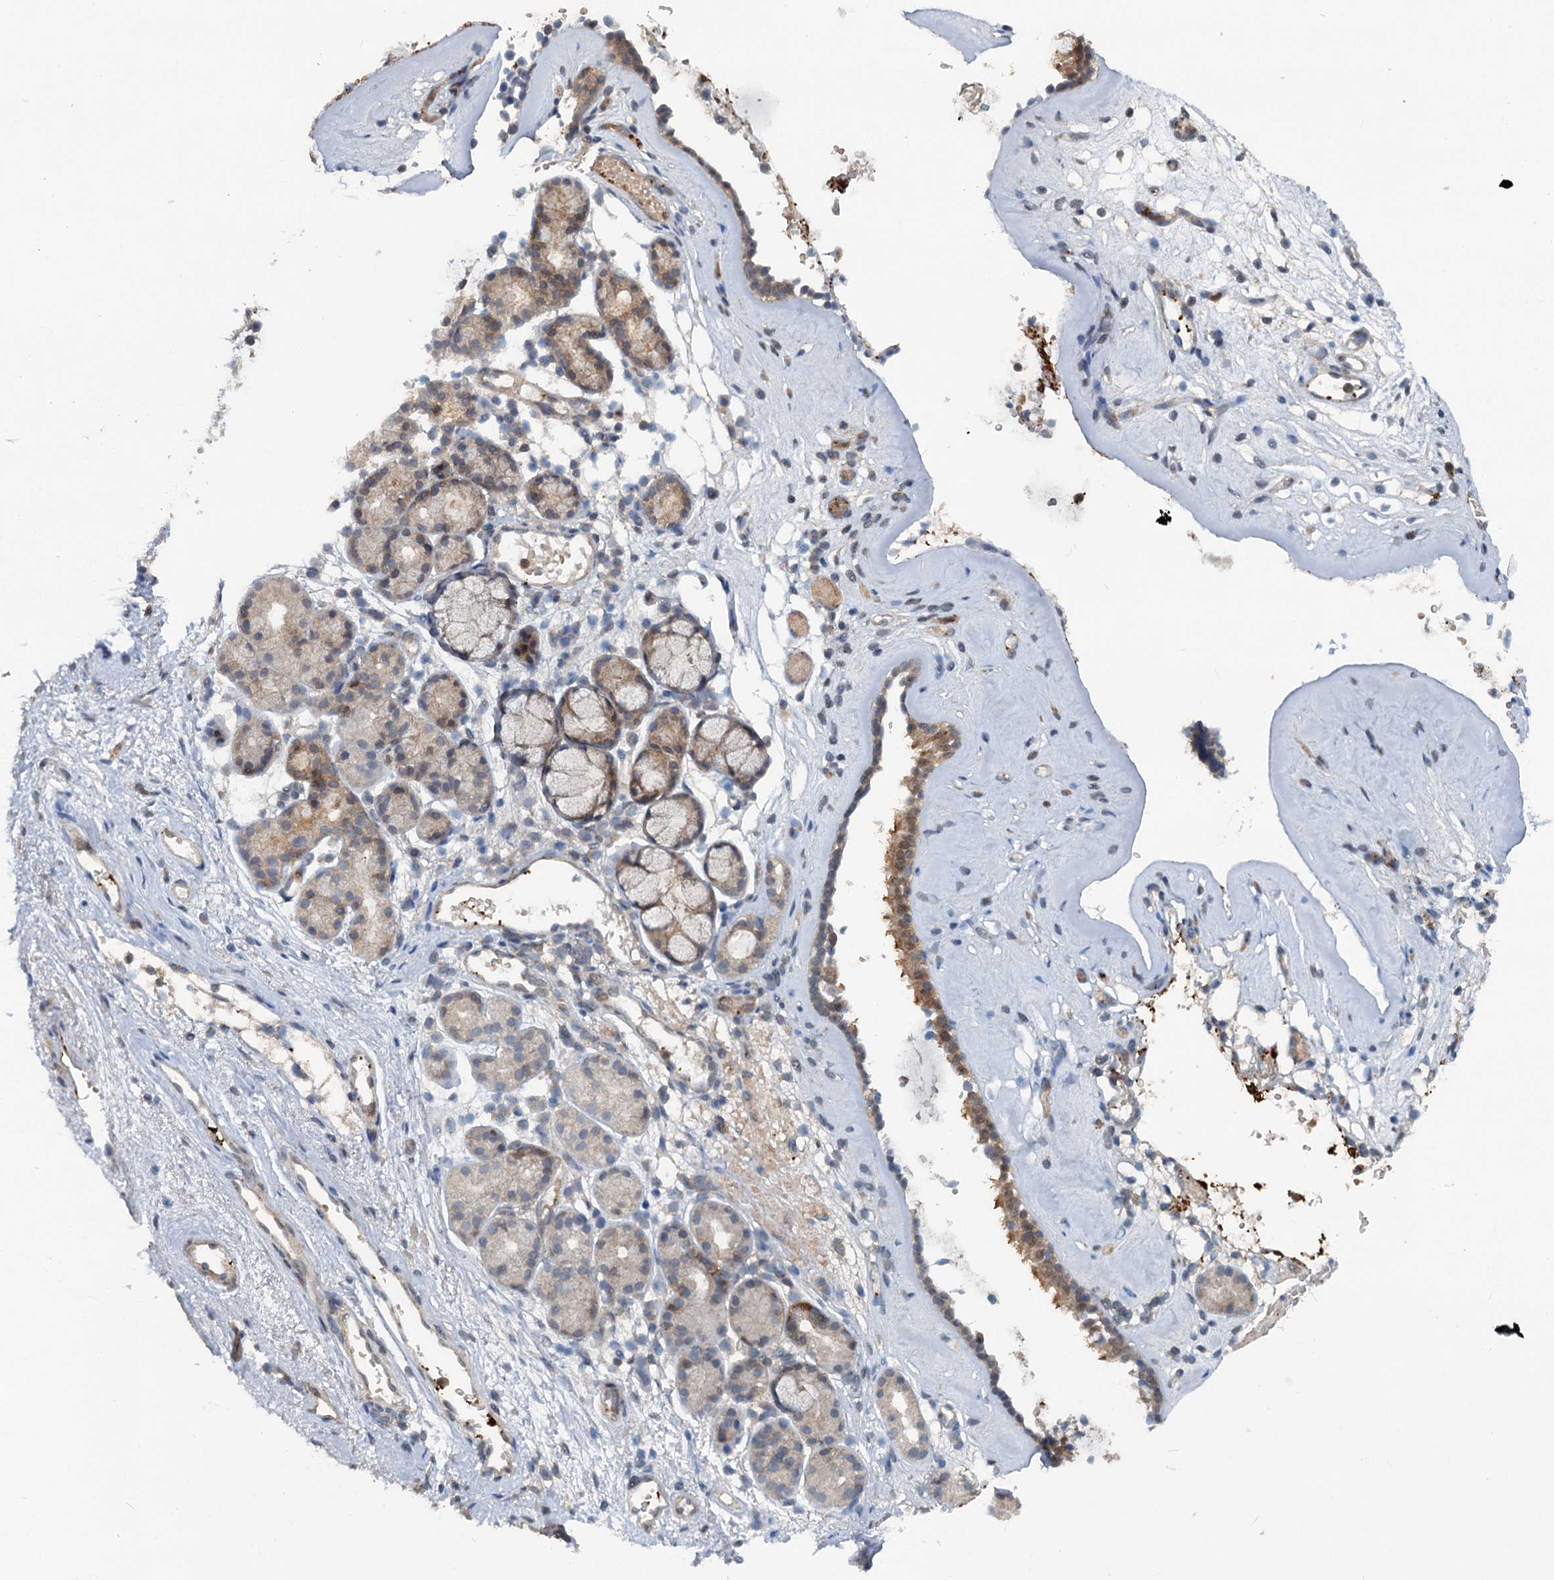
{"staining": {"intensity": "moderate", "quantity": "25%-75%", "location": "cytoplasmic/membranous"}, "tissue": "nasopharynx", "cell_type": "Respiratory epithelial cells", "image_type": "normal", "snomed": [{"axis": "morphology", "description": "Normal tissue, NOS"}, {"axis": "morphology", "description": "Inflammation, NOS"}, {"axis": "topography", "description": "Nasopharynx"}], "caption": "DAB immunohistochemical staining of benign nasopharynx exhibits moderate cytoplasmic/membranous protein positivity in about 25%-75% of respiratory epithelial cells.", "gene": "GCLM", "patient": {"sex": "male", "age": 70}}